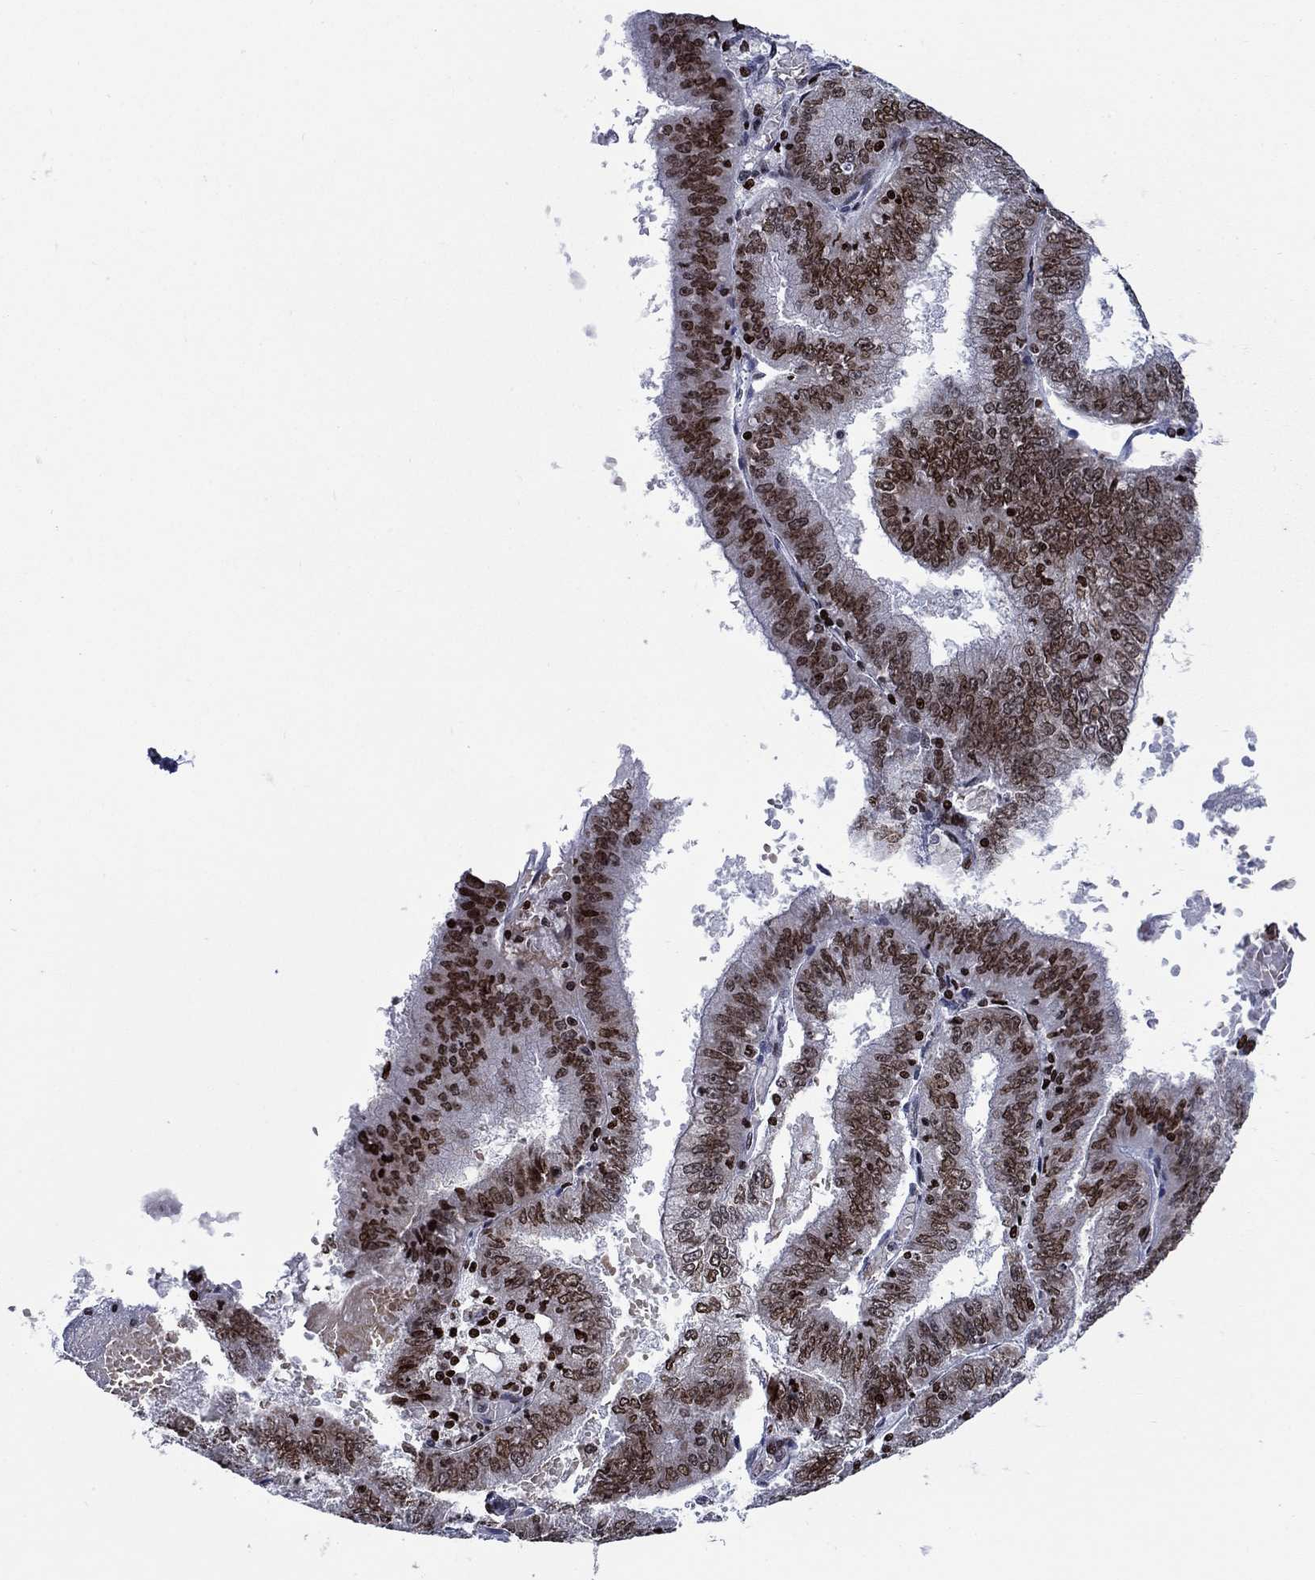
{"staining": {"intensity": "moderate", "quantity": "25%-75%", "location": "nuclear"}, "tissue": "endometrial cancer", "cell_type": "Tumor cells", "image_type": "cancer", "snomed": [{"axis": "morphology", "description": "Adenocarcinoma, NOS"}, {"axis": "topography", "description": "Endometrium"}], "caption": "Protein positivity by IHC exhibits moderate nuclear expression in about 25%-75% of tumor cells in adenocarcinoma (endometrial).", "gene": "HMGA1", "patient": {"sex": "female", "age": 66}}